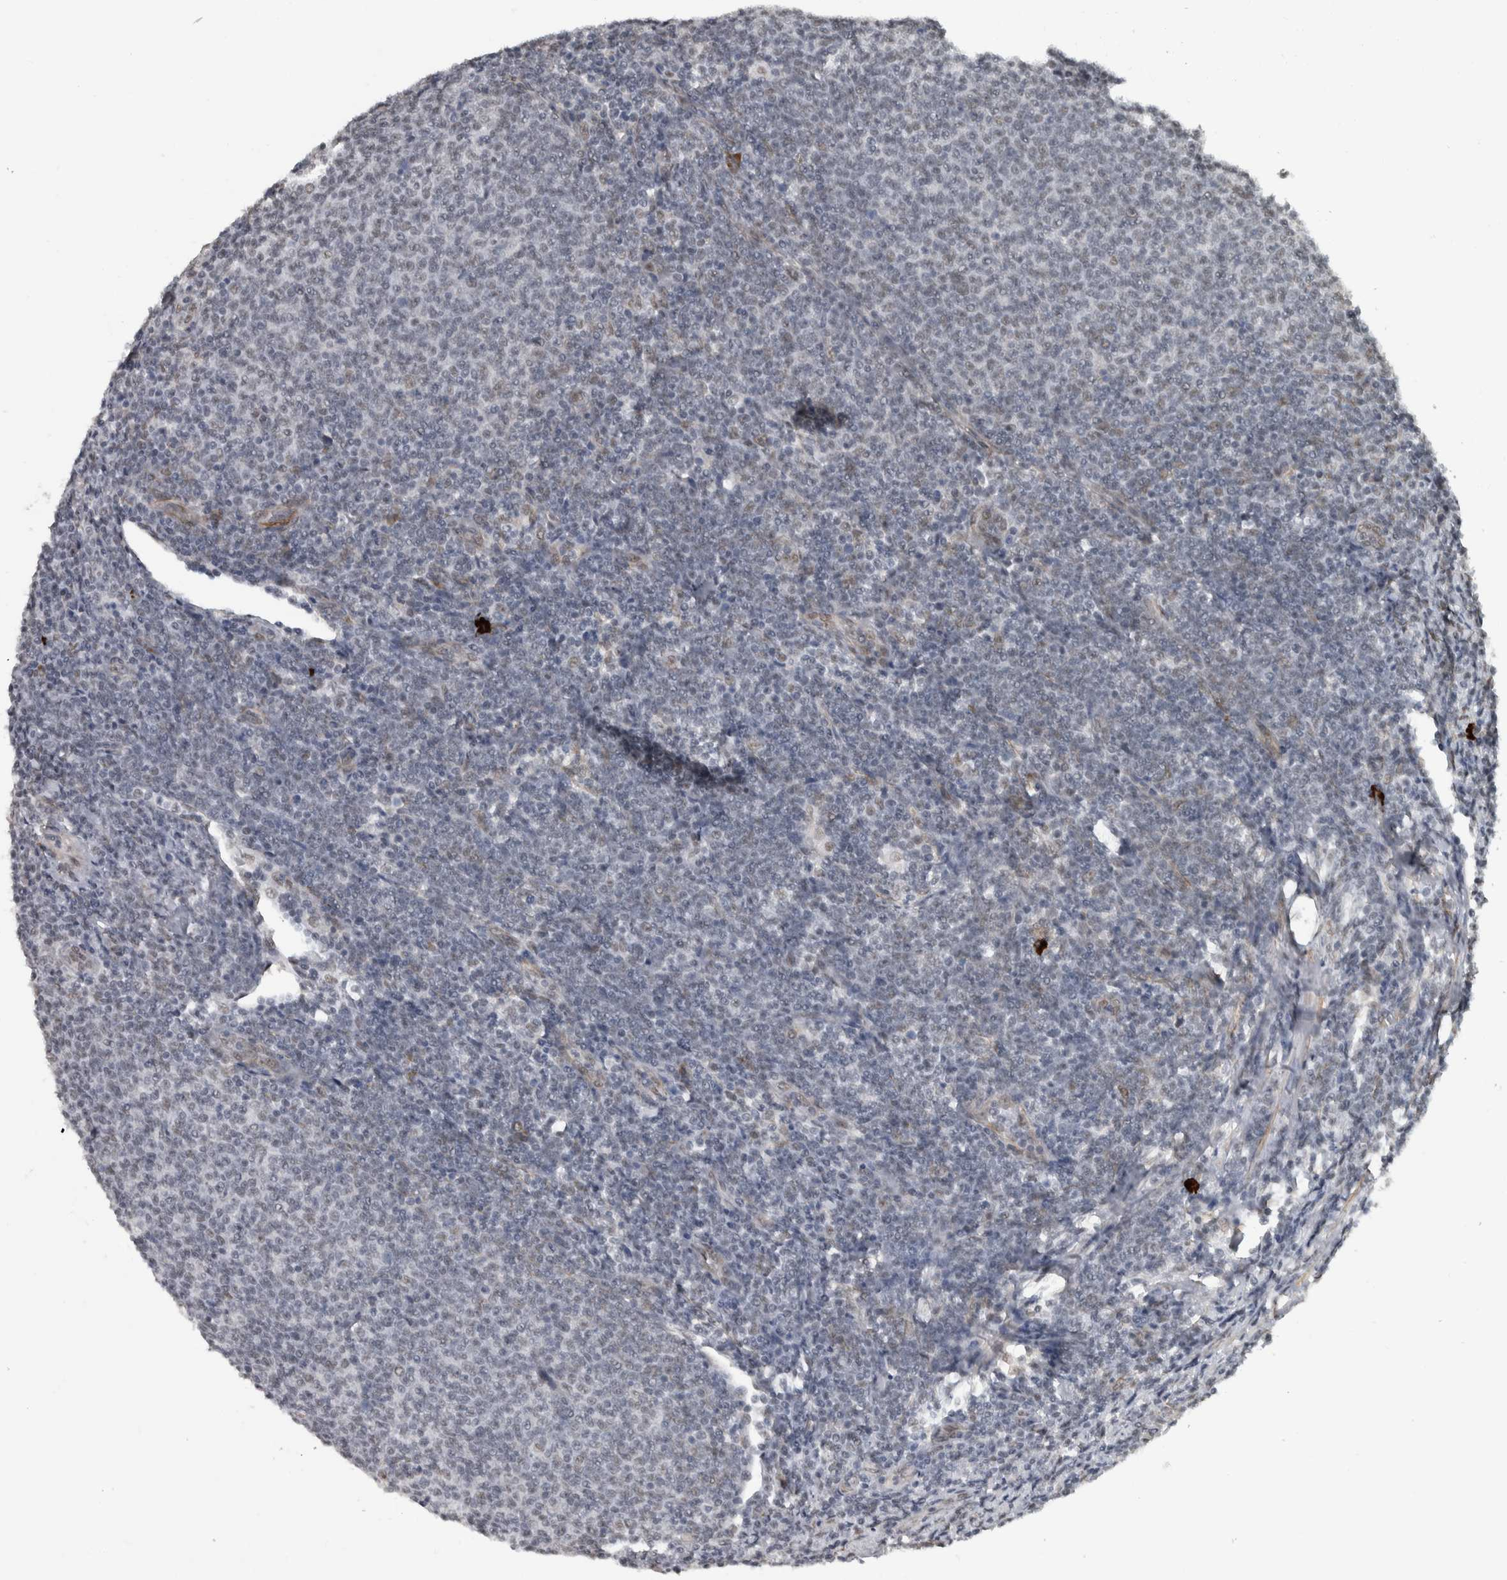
{"staining": {"intensity": "weak", "quantity": "<25%", "location": "nuclear"}, "tissue": "lymphoma", "cell_type": "Tumor cells", "image_type": "cancer", "snomed": [{"axis": "morphology", "description": "Malignant lymphoma, non-Hodgkin's type, Low grade"}, {"axis": "topography", "description": "Lymph node"}], "caption": "This is an immunohistochemistry image of human lymphoma. There is no staining in tumor cells.", "gene": "DDX42", "patient": {"sex": "male", "age": 66}}